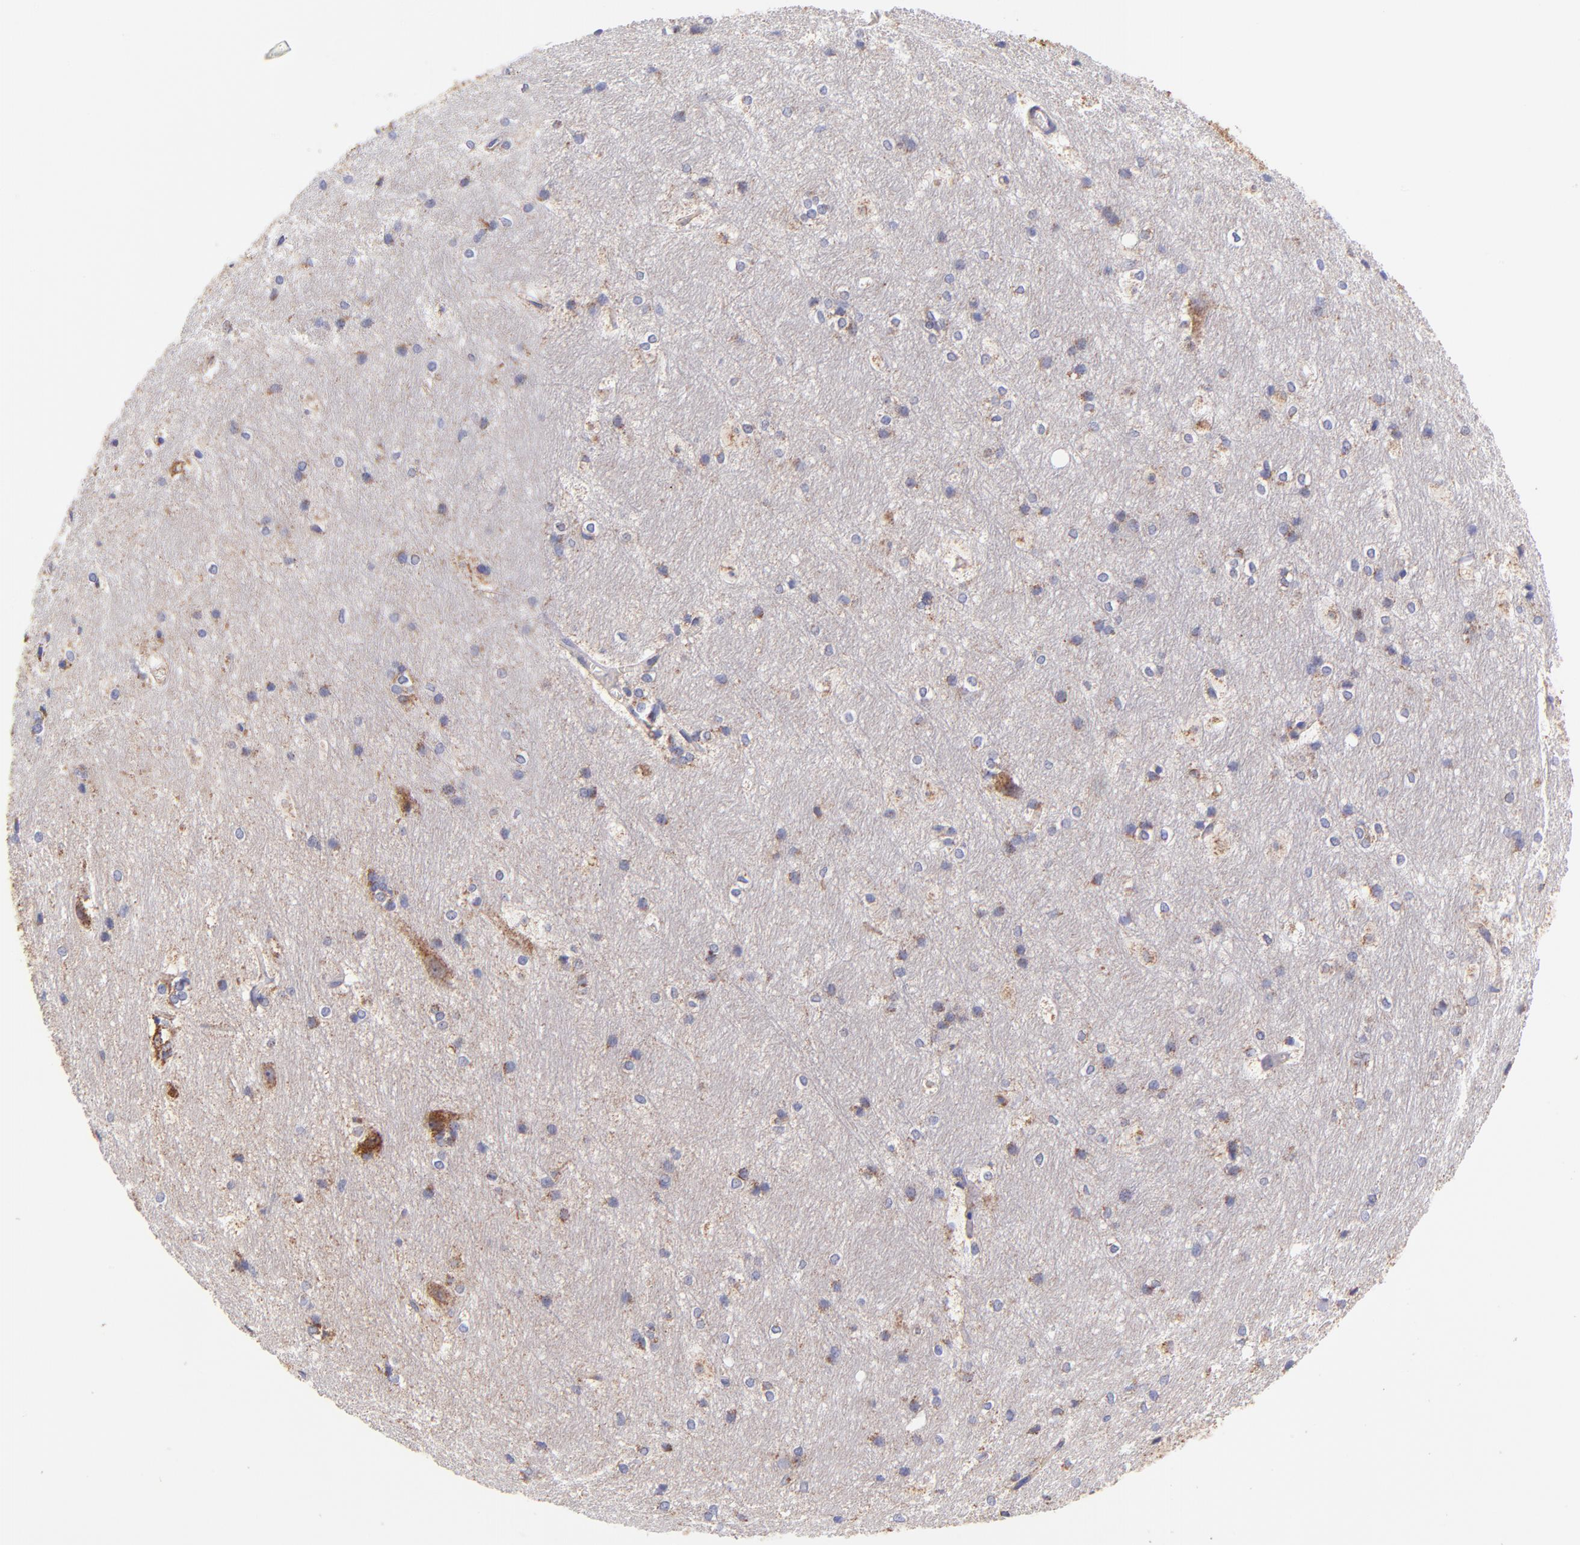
{"staining": {"intensity": "weak", "quantity": "<25%", "location": "cytoplasmic/membranous"}, "tissue": "hippocampus", "cell_type": "Glial cells", "image_type": "normal", "snomed": [{"axis": "morphology", "description": "Normal tissue, NOS"}, {"axis": "topography", "description": "Hippocampus"}], "caption": "Immunohistochemistry (IHC) photomicrograph of unremarkable human hippocampus stained for a protein (brown), which displays no positivity in glial cells. (Stains: DAB immunohistochemistry with hematoxylin counter stain, Microscopy: brightfield microscopy at high magnification).", "gene": "NDUFB7", "patient": {"sex": "female", "age": 19}}